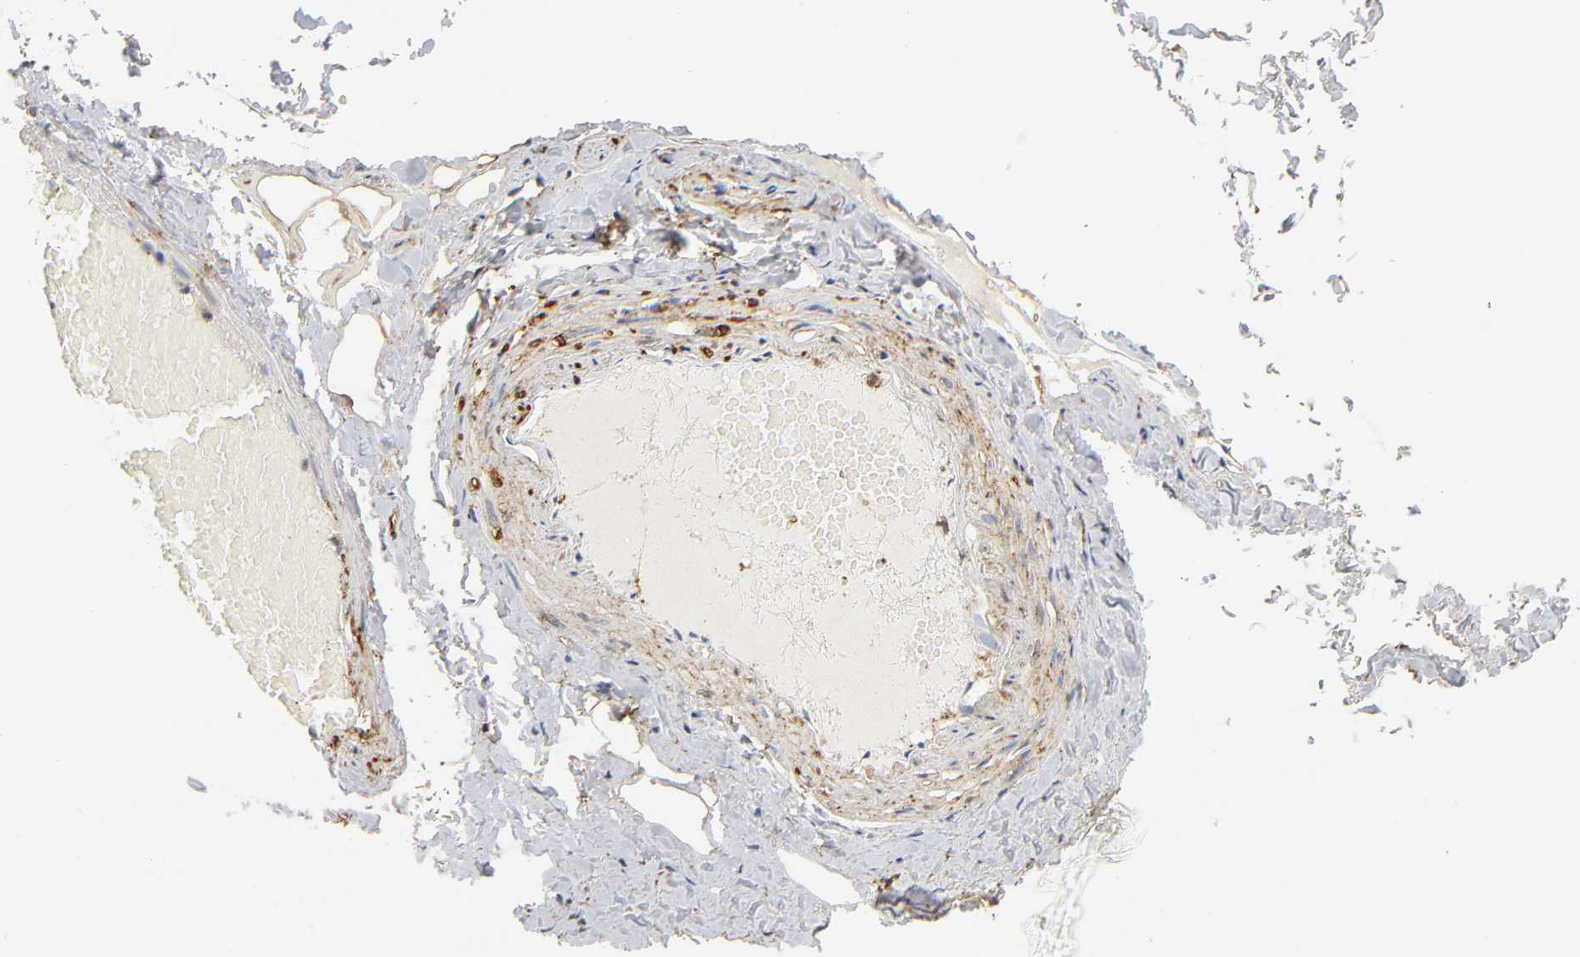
{"staining": {"intensity": "strong", "quantity": ">75%", "location": "cytoplasmic/membranous,nuclear"}, "tissue": "adipose tissue", "cell_type": "Adipocytes", "image_type": "normal", "snomed": [{"axis": "morphology", "description": "Normal tissue, NOS"}, {"axis": "topography", "description": "Soft tissue"}, {"axis": "topography", "description": "Peripheral nerve tissue"}], "caption": "Normal adipose tissue displays strong cytoplasmic/membranous,nuclear expression in about >75% of adipocytes.", "gene": "ANXA11", "patient": {"sex": "female", "age": 68}}